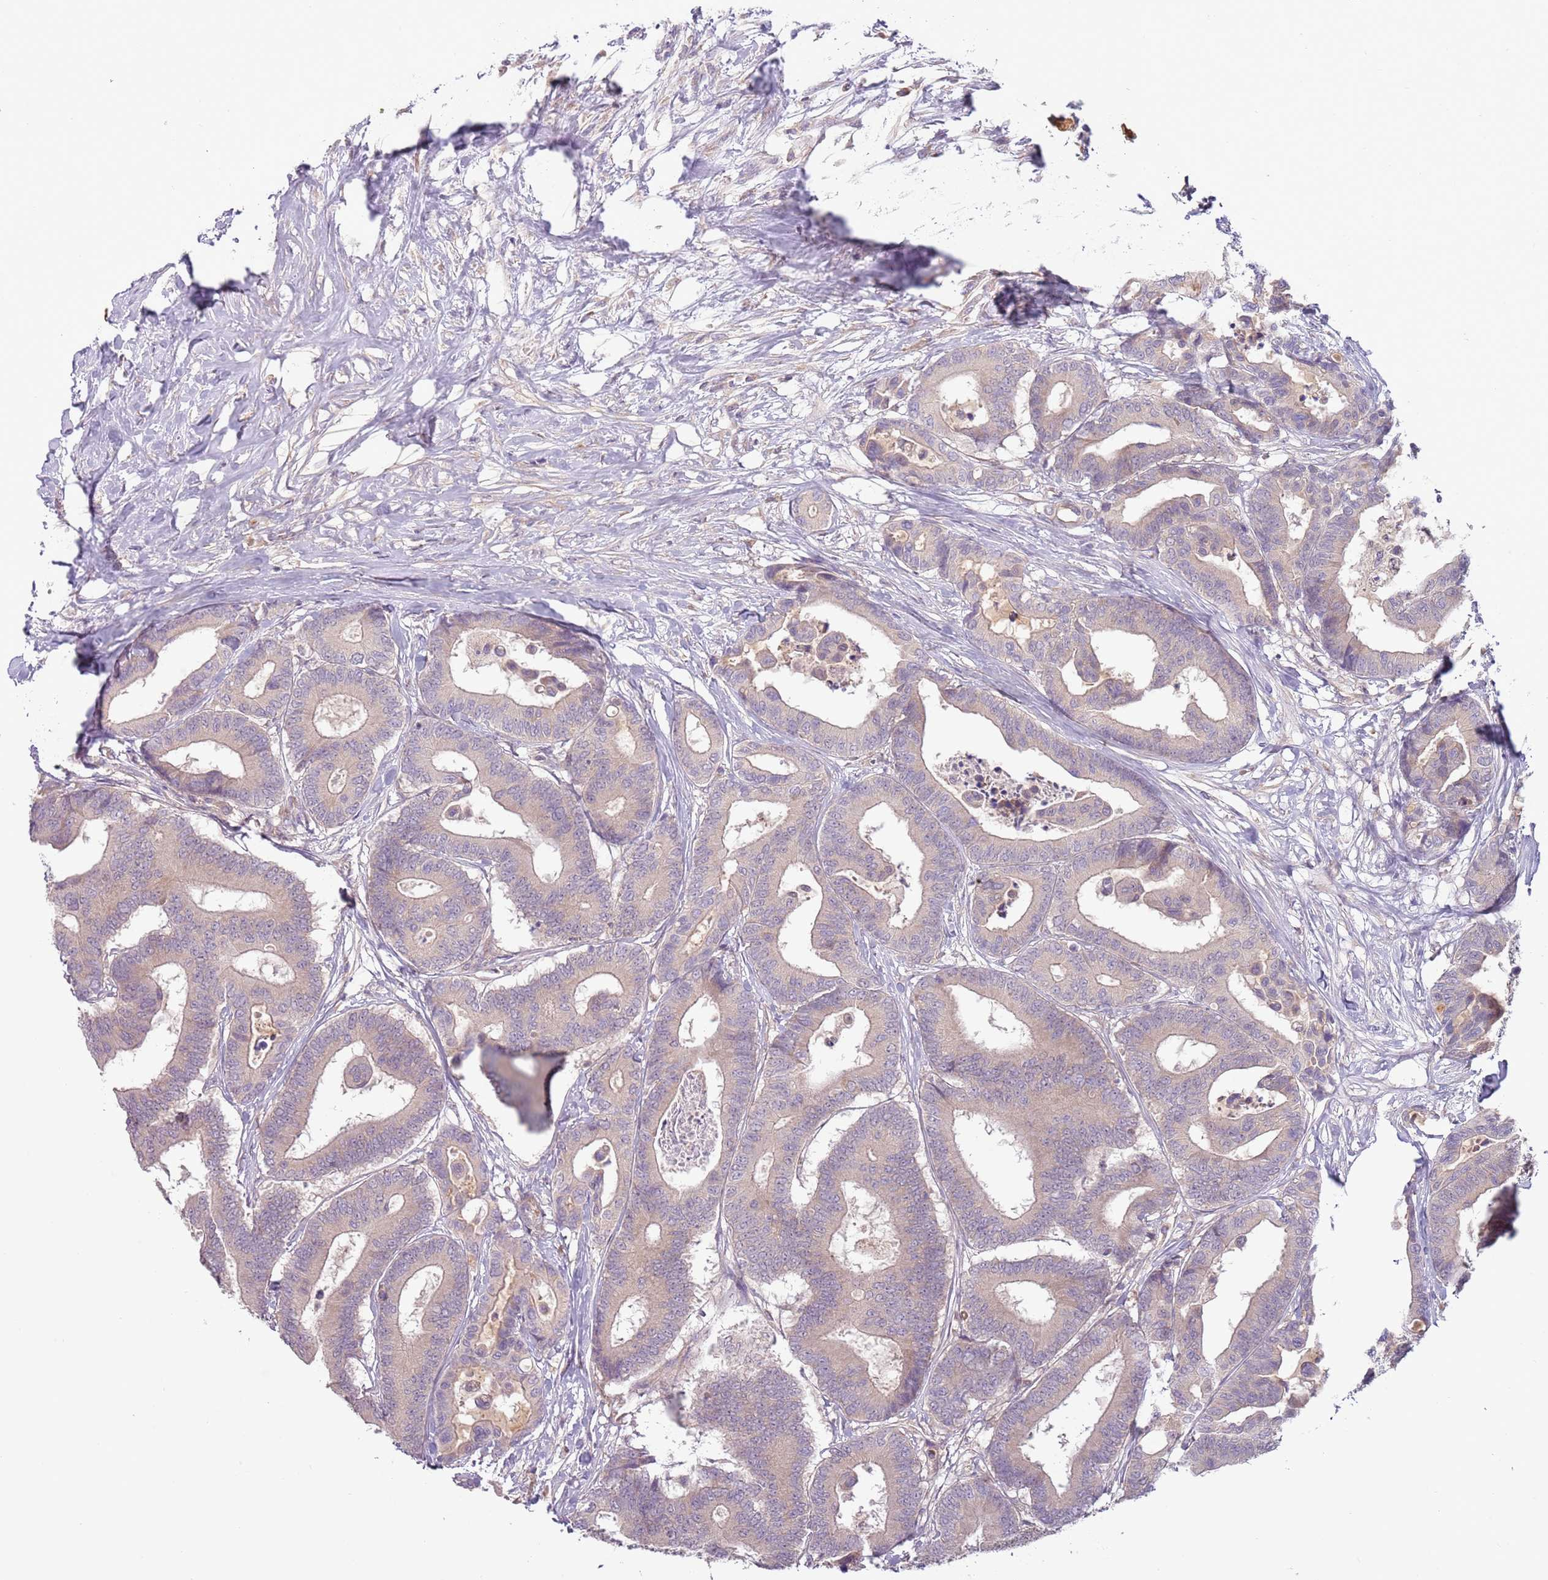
{"staining": {"intensity": "negative", "quantity": "none", "location": "none"}, "tissue": "colorectal cancer", "cell_type": "Tumor cells", "image_type": "cancer", "snomed": [{"axis": "morphology", "description": "Normal tissue, NOS"}, {"axis": "morphology", "description": "Adenocarcinoma, NOS"}, {"axis": "topography", "description": "Colon"}], "caption": "Micrograph shows no protein positivity in tumor cells of colorectal cancer (adenocarcinoma) tissue.", "gene": "DTD2", "patient": {"sex": "male", "age": 82}}